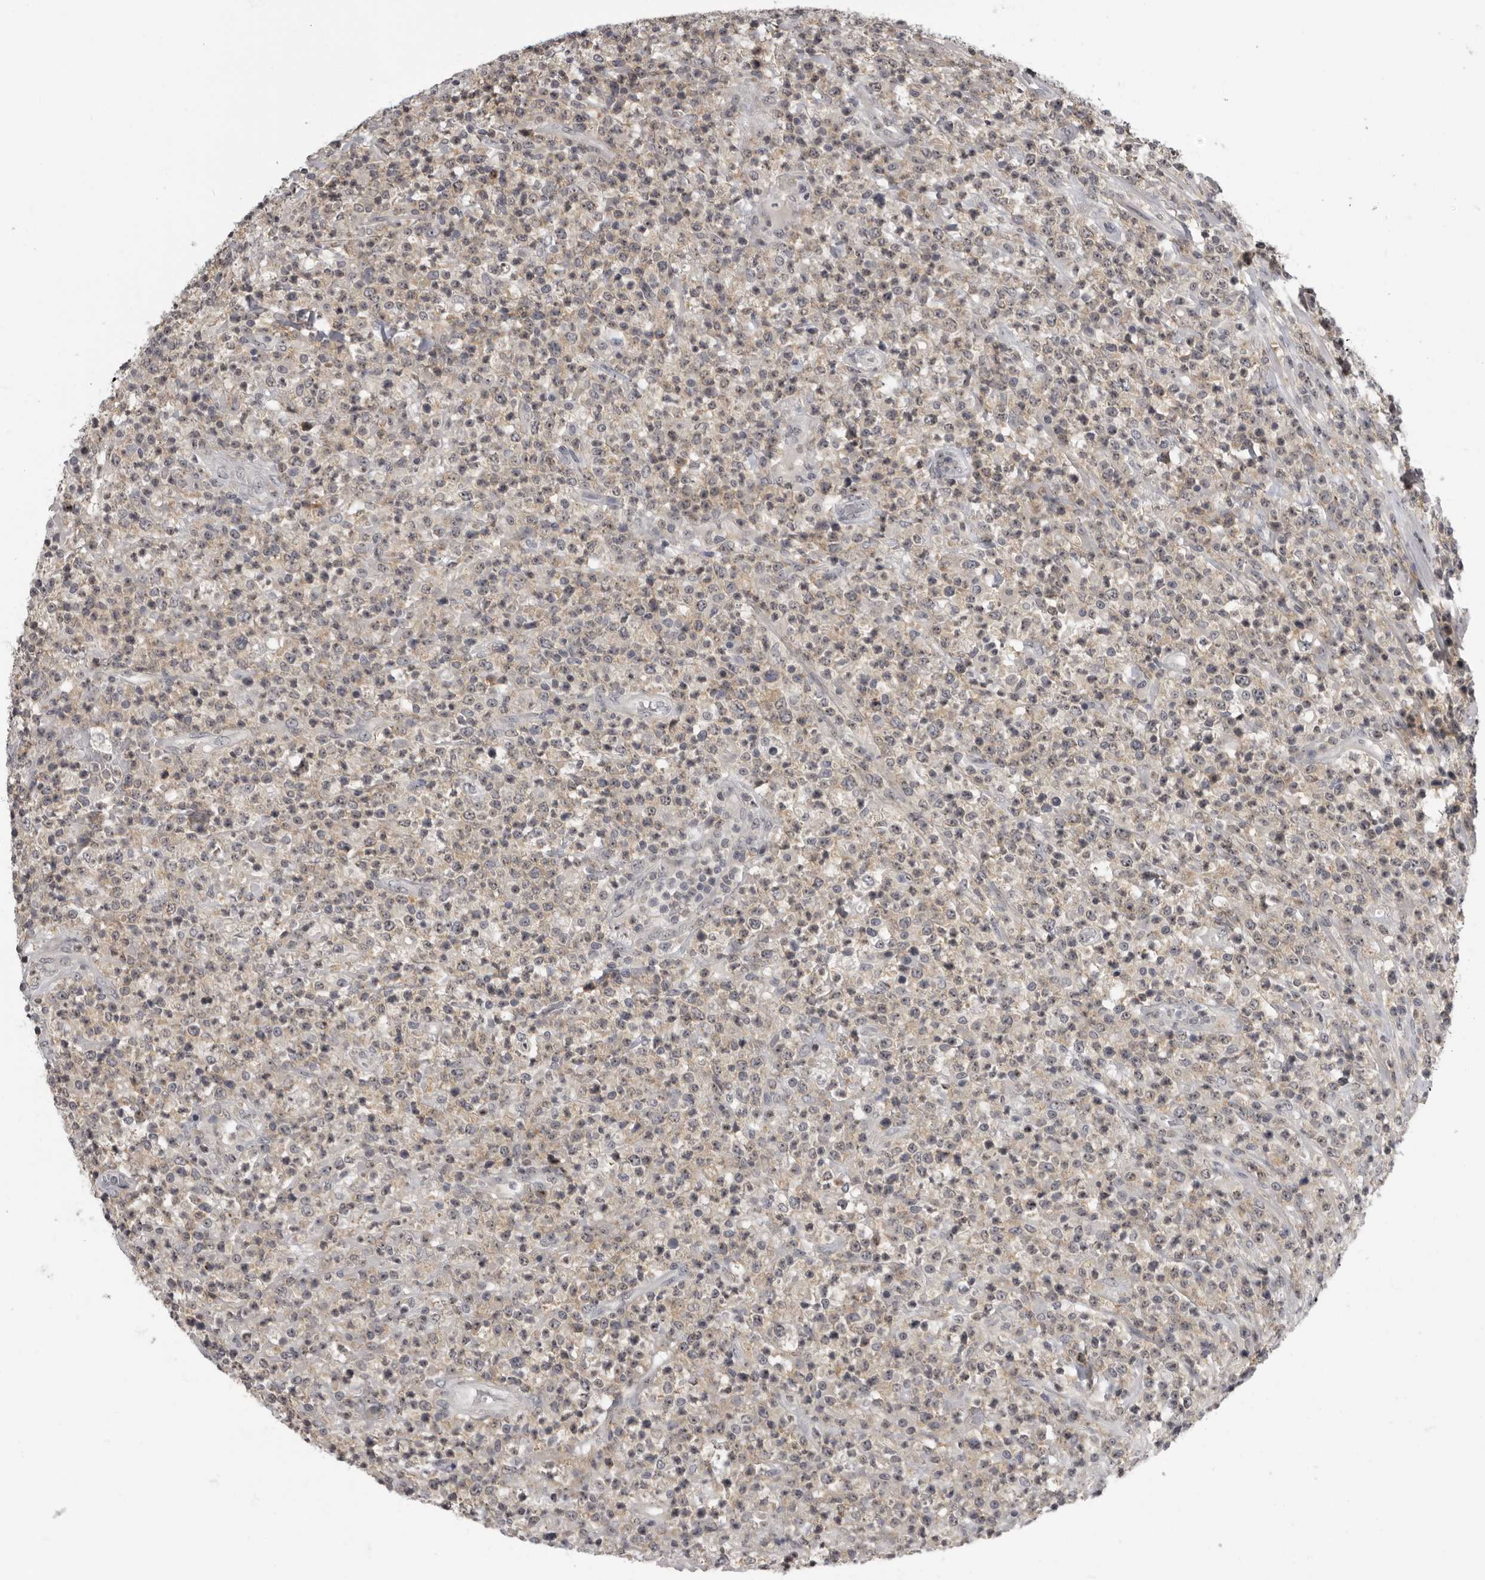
{"staining": {"intensity": "negative", "quantity": "none", "location": "none"}, "tissue": "lymphoma", "cell_type": "Tumor cells", "image_type": "cancer", "snomed": [{"axis": "morphology", "description": "Malignant lymphoma, non-Hodgkin's type, High grade"}, {"axis": "topography", "description": "Colon"}], "caption": "Immunohistochemistry (IHC) of human lymphoma exhibits no positivity in tumor cells. Brightfield microscopy of immunohistochemistry (IHC) stained with DAB (brown) and hematoxylin (blue), captured at high magnification.", "gene": "MRTO4", "patient": {"sex": "female", "age": 53}}